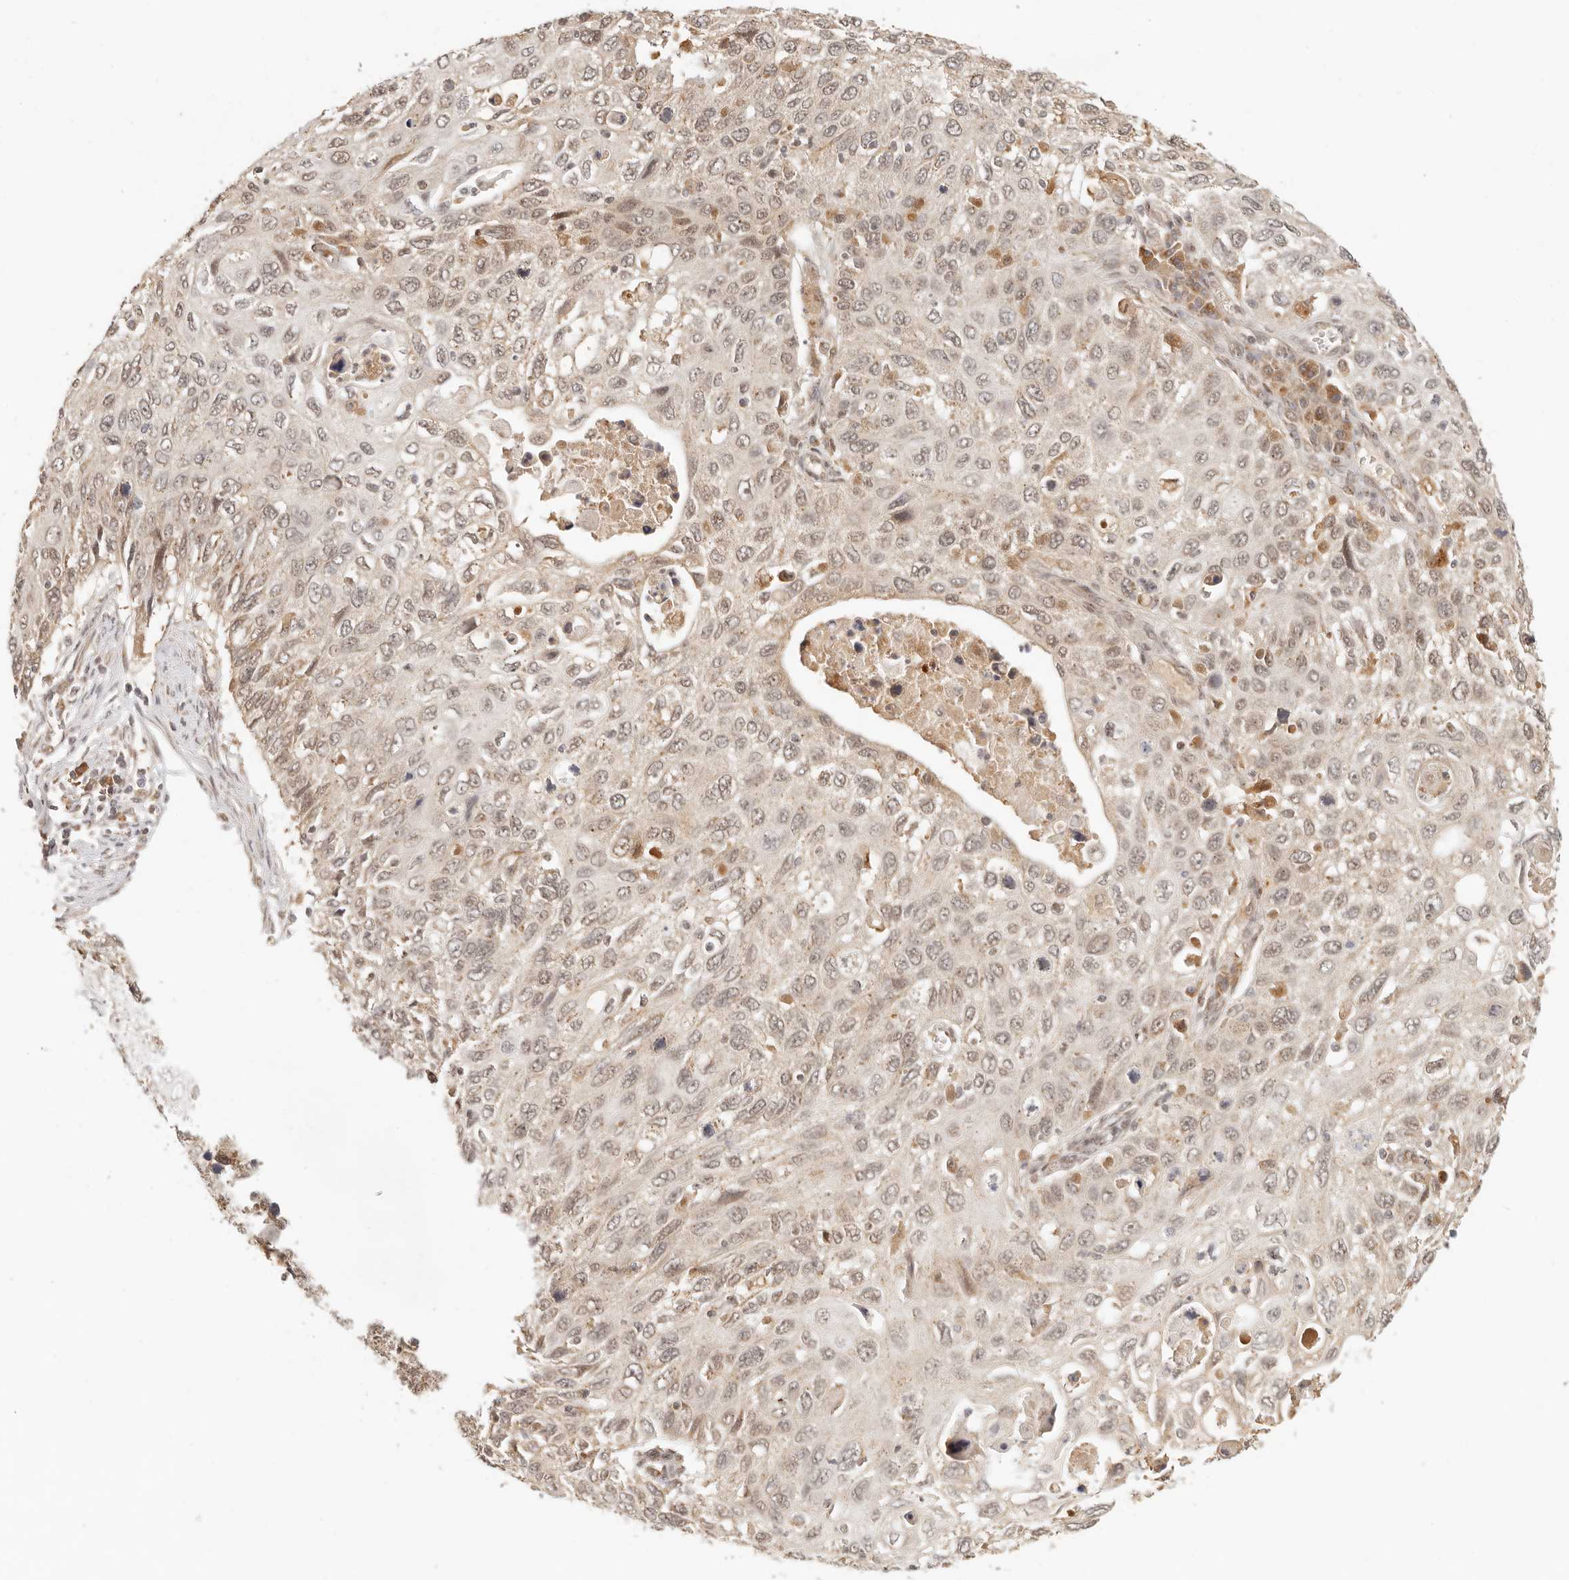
{"staining": {"intensity": "weak", "quantity": "25%-75%", "location": "cytoplasmic/membranous,nuclear"}, "tissue": "cervical cancer", "cell_type": "Tumor cells", "image_type": "cancer", "snomed": [{"axis": "morphology", "description": "Squamous cell carcinoma, NOS"}, {"axis": "topography", "description": "Cervix"}], "caption": "Protein staining of cervical cancer tissue exhibits weak cytoplasmic/membranous and nuclear expression in approximately 25%-75% of tumor cells. (brown staining indicates protein expression, while blue staining denotes nuclei).", "gene": "INTS11", "patient": {"sex": "female", "age": 70}}